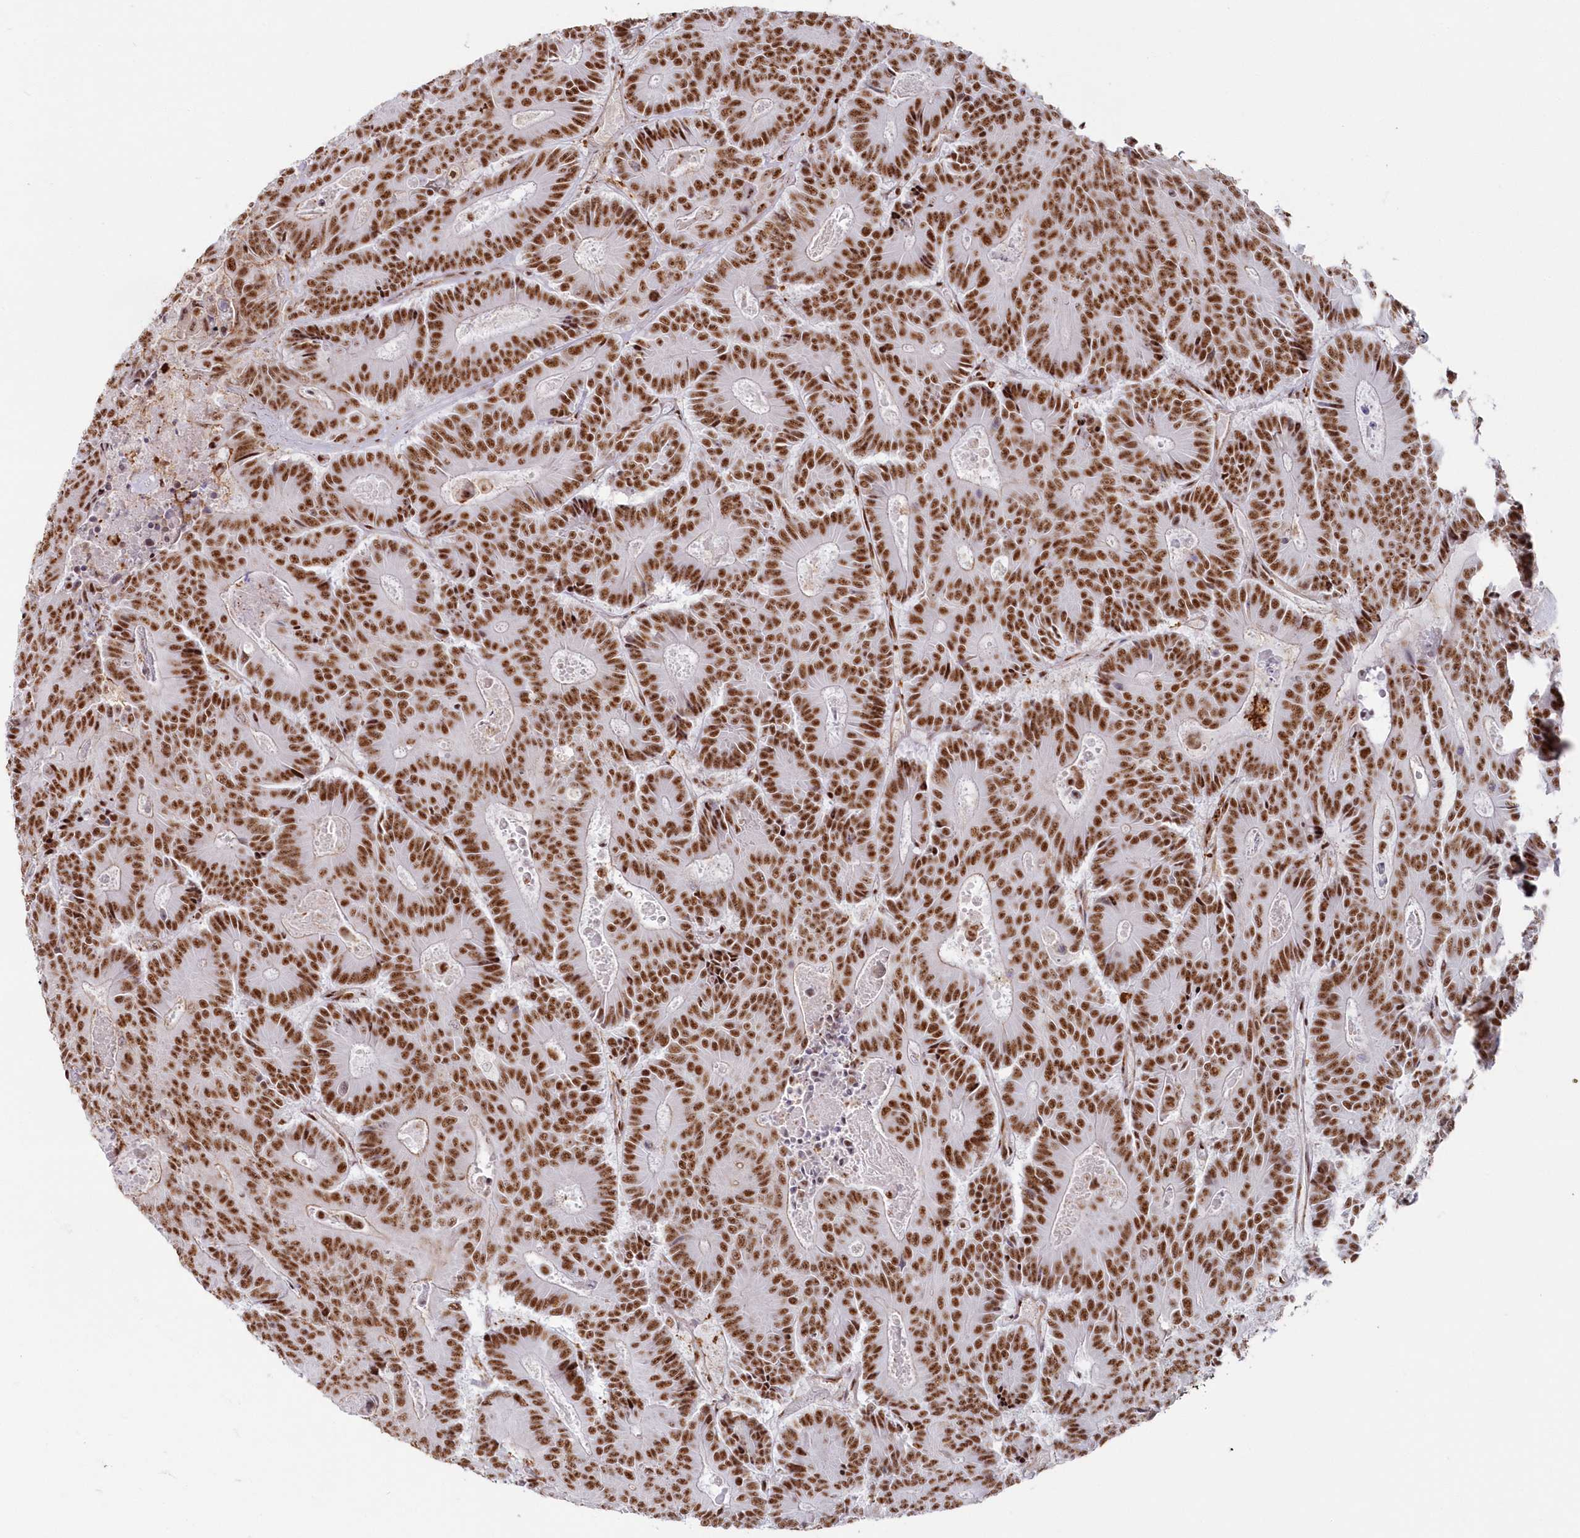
{"staining": {"intensity": "moderate", "quantity": ">75%", "location": "nuclear"}, "tissue": "colorectal cancer", "cell_type": "Tumor cells", "image_type": "cancer", "snomed": [{"axis": "morphology", "description": "Adenocarcinoma, NOS"}, {"axis": "topography", "description": "Colon"}], "caption": "DAB immunohistochemical staining of human colorectal cancer (adenocarcinoma) reveals moderate nuclear protein staining in approximately >75% of tumor cells.", "gene": "DDX46", "patient": {"sex": "male", "age": 83}}